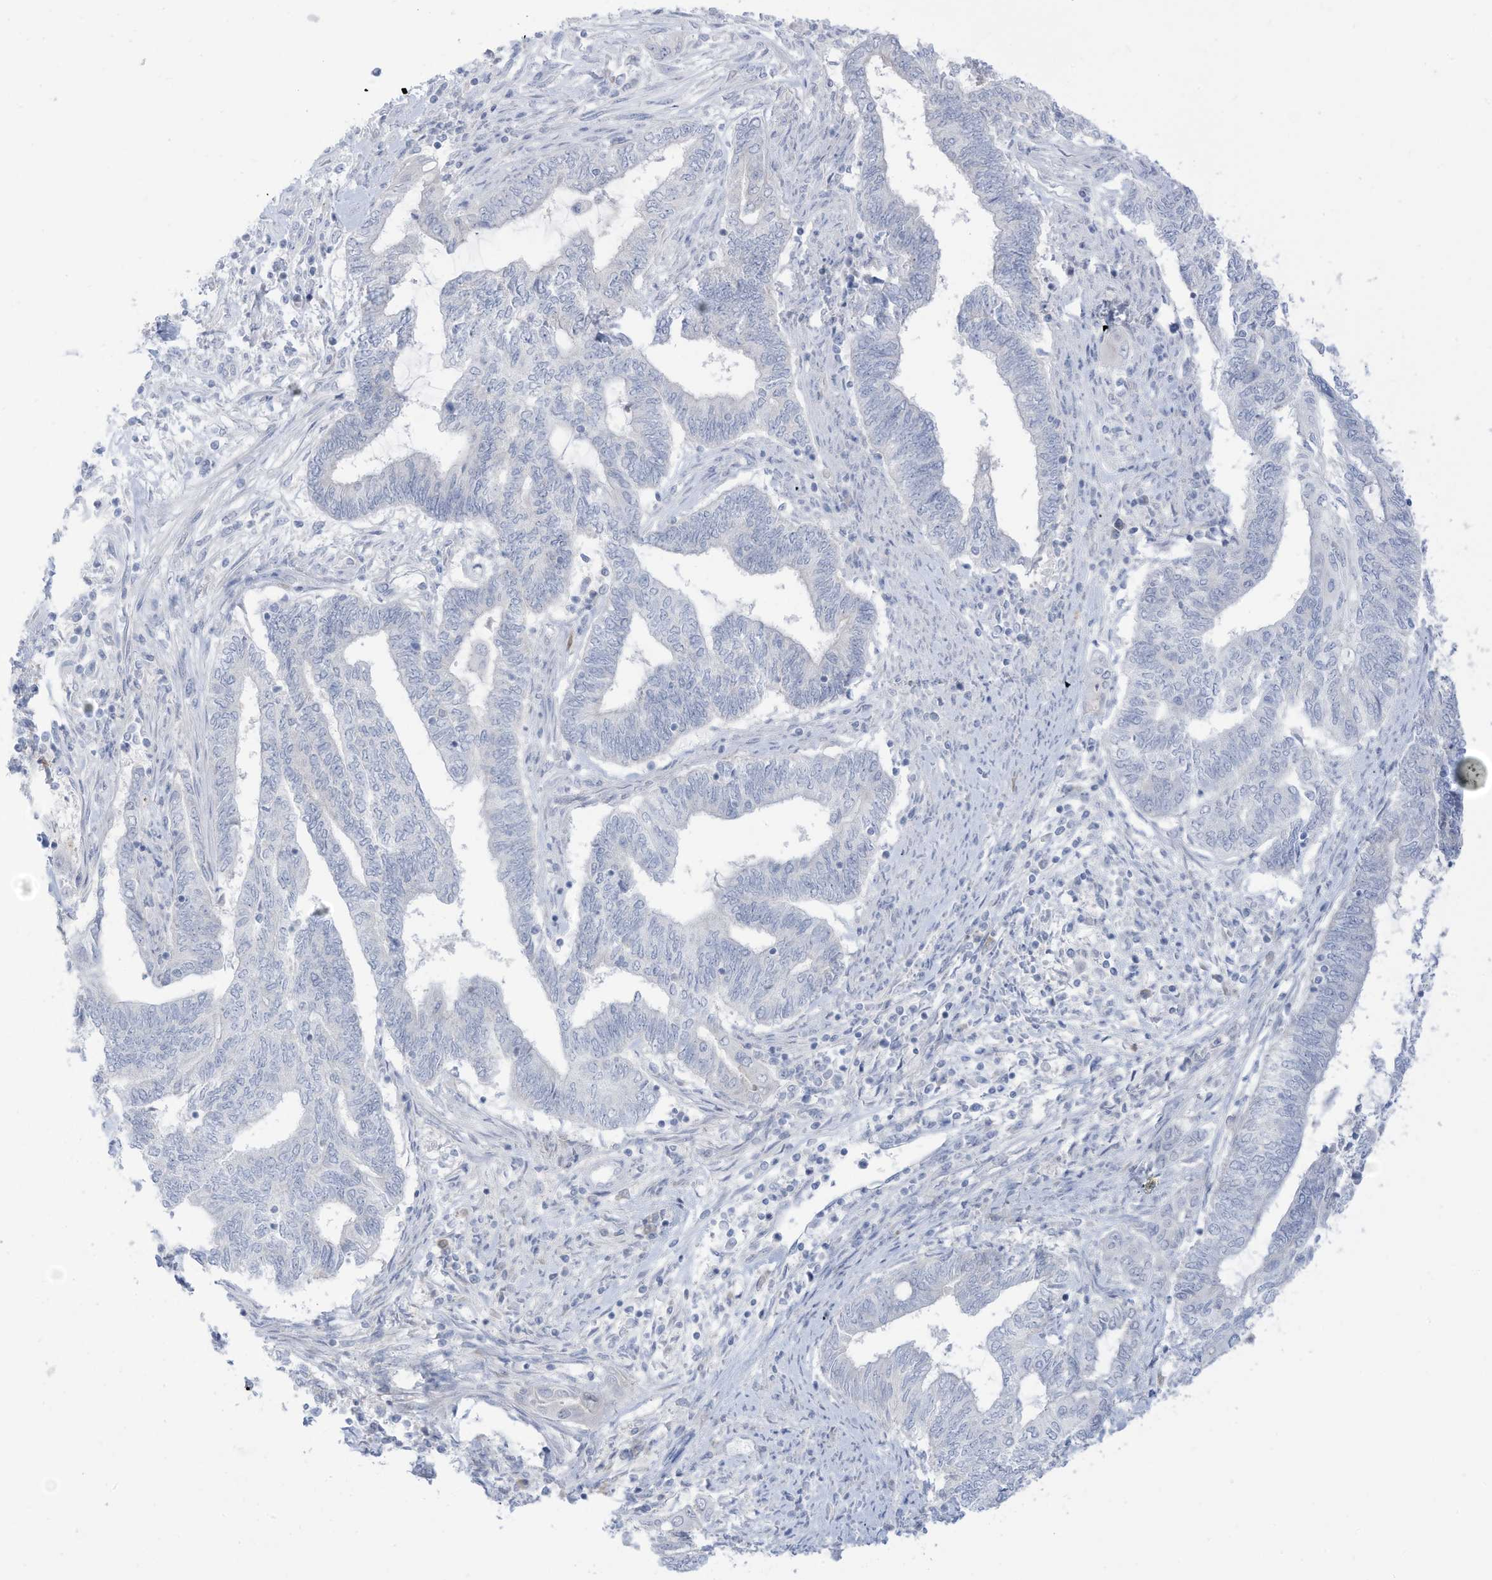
{"staining": {"intensity": "negative", "quantity": "none", "location": "none"}, "tissue": "endometrial cancer", "cell_type": "Tumor cells", "image_type": "cancer", "snomed": [{"axis": "morphology", "description": "Adenocarcinoma, NOS"}, {"axis": "topography", "description": "Uterus"}, {"axis": "topography", "description": "Endometrium"}], "caption": "DAB immunohistochemical staining of endometrial adenocarcinoma reveals no significant expression in tumor cells.", "gene": "OGT", "patient": {"sex": "female", "age": 70}}